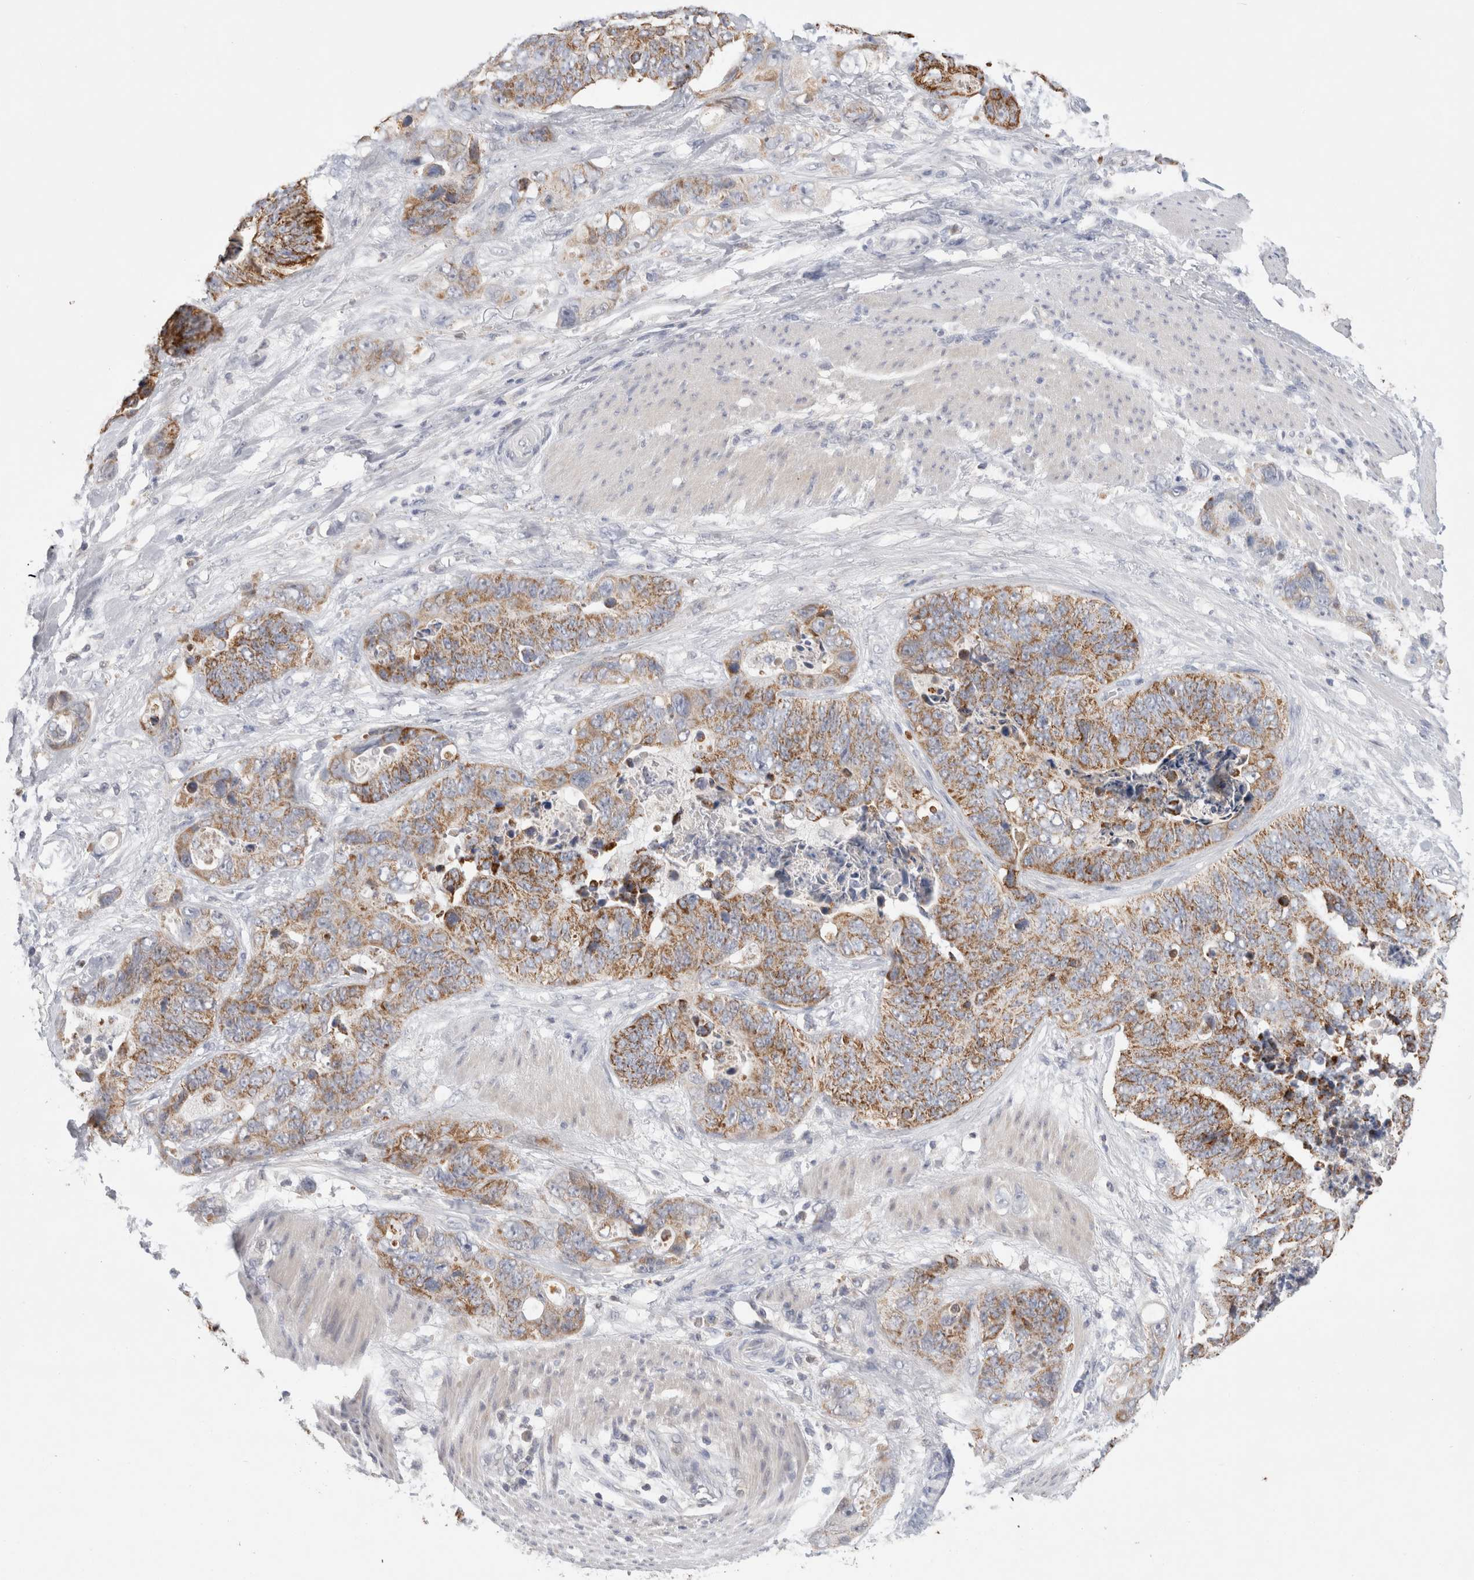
{"staining": {"intensity": "moderate", "quantity": ">75%", "location": "cytoplasmic/membranous"}, "tissue": "stomach cancer", "cell_type": "Tumor cells", "image_type": "cancer", "snomed": [{"axis": "morphology", "description": "Normal tissue, NOS"}, {"axis": "morphology", "description": "Adenocarcinoma, NOS"}, {"axis": "topography", "description": "Stomach"}], "caption": "This micrograph exhibits IHC staining of stomach adenocarcinoma, with medium moderate cytoplasmic/membranous staining in about >75% of tumor cells.", "gene": "AGMAT", "patient": {"sex": "female", "age": 89}}